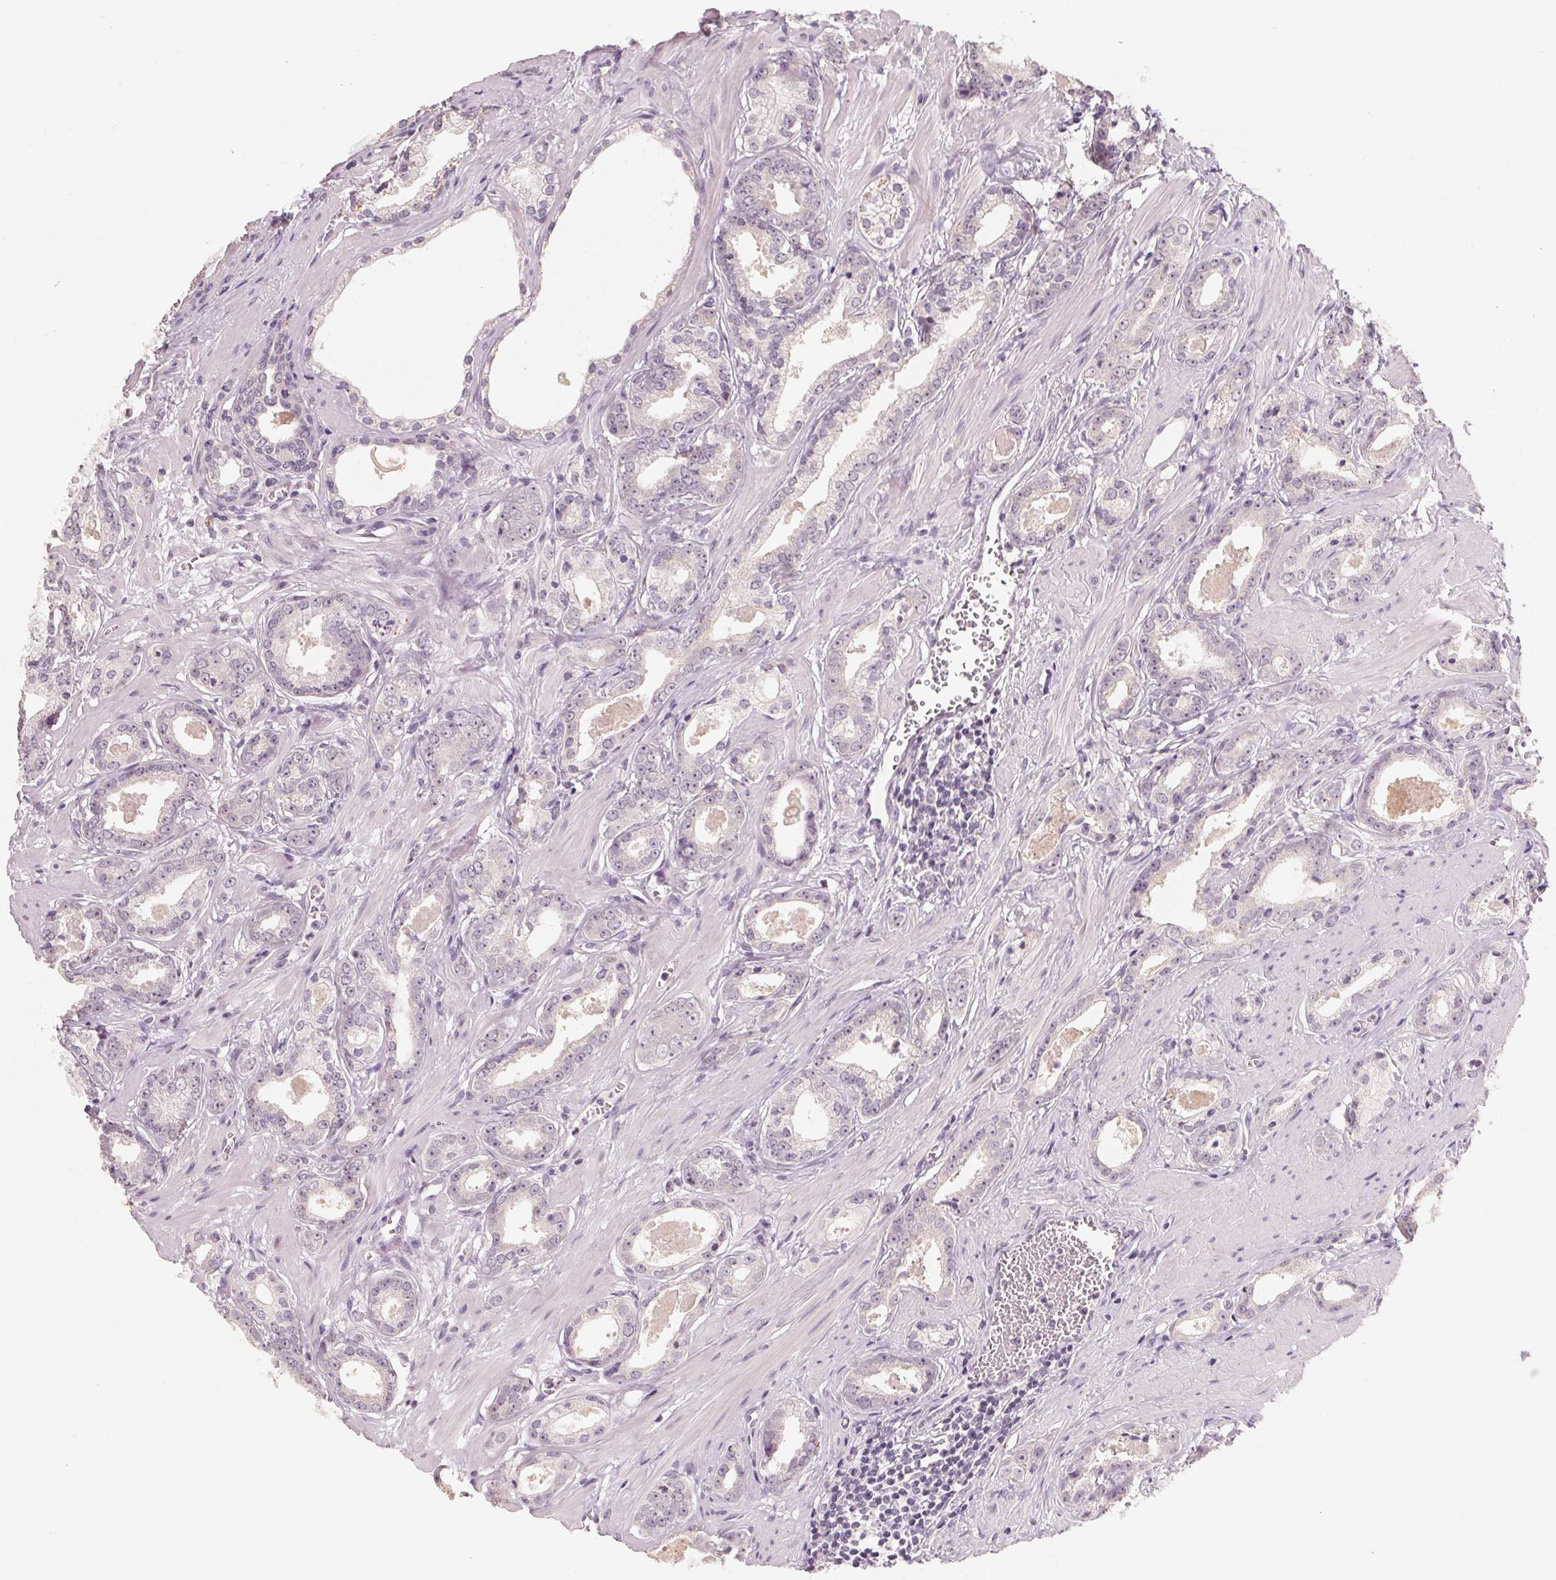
{"staining": {"intensity": "negative", "quantity": "none", "location": "none"}, "tissue": "prostate cancer", "cell_type": "Tumor cells", "image_type": "cancer", "snomed": [{"axis": "morphology", "description": "Adenocarcinoma, Low grade"}, {"axis": "topography", "description": "Prostate"}], "caption": "High magnification brightfield microscopy of low-grade adenocarcinoma (prostate) stained with DAB (brown) and counterstained with hematoxylin (blue): tumor cells show no significant positivity.", "gene": "CAPZA3", "patient": {"sex": "male", "age": 64}}